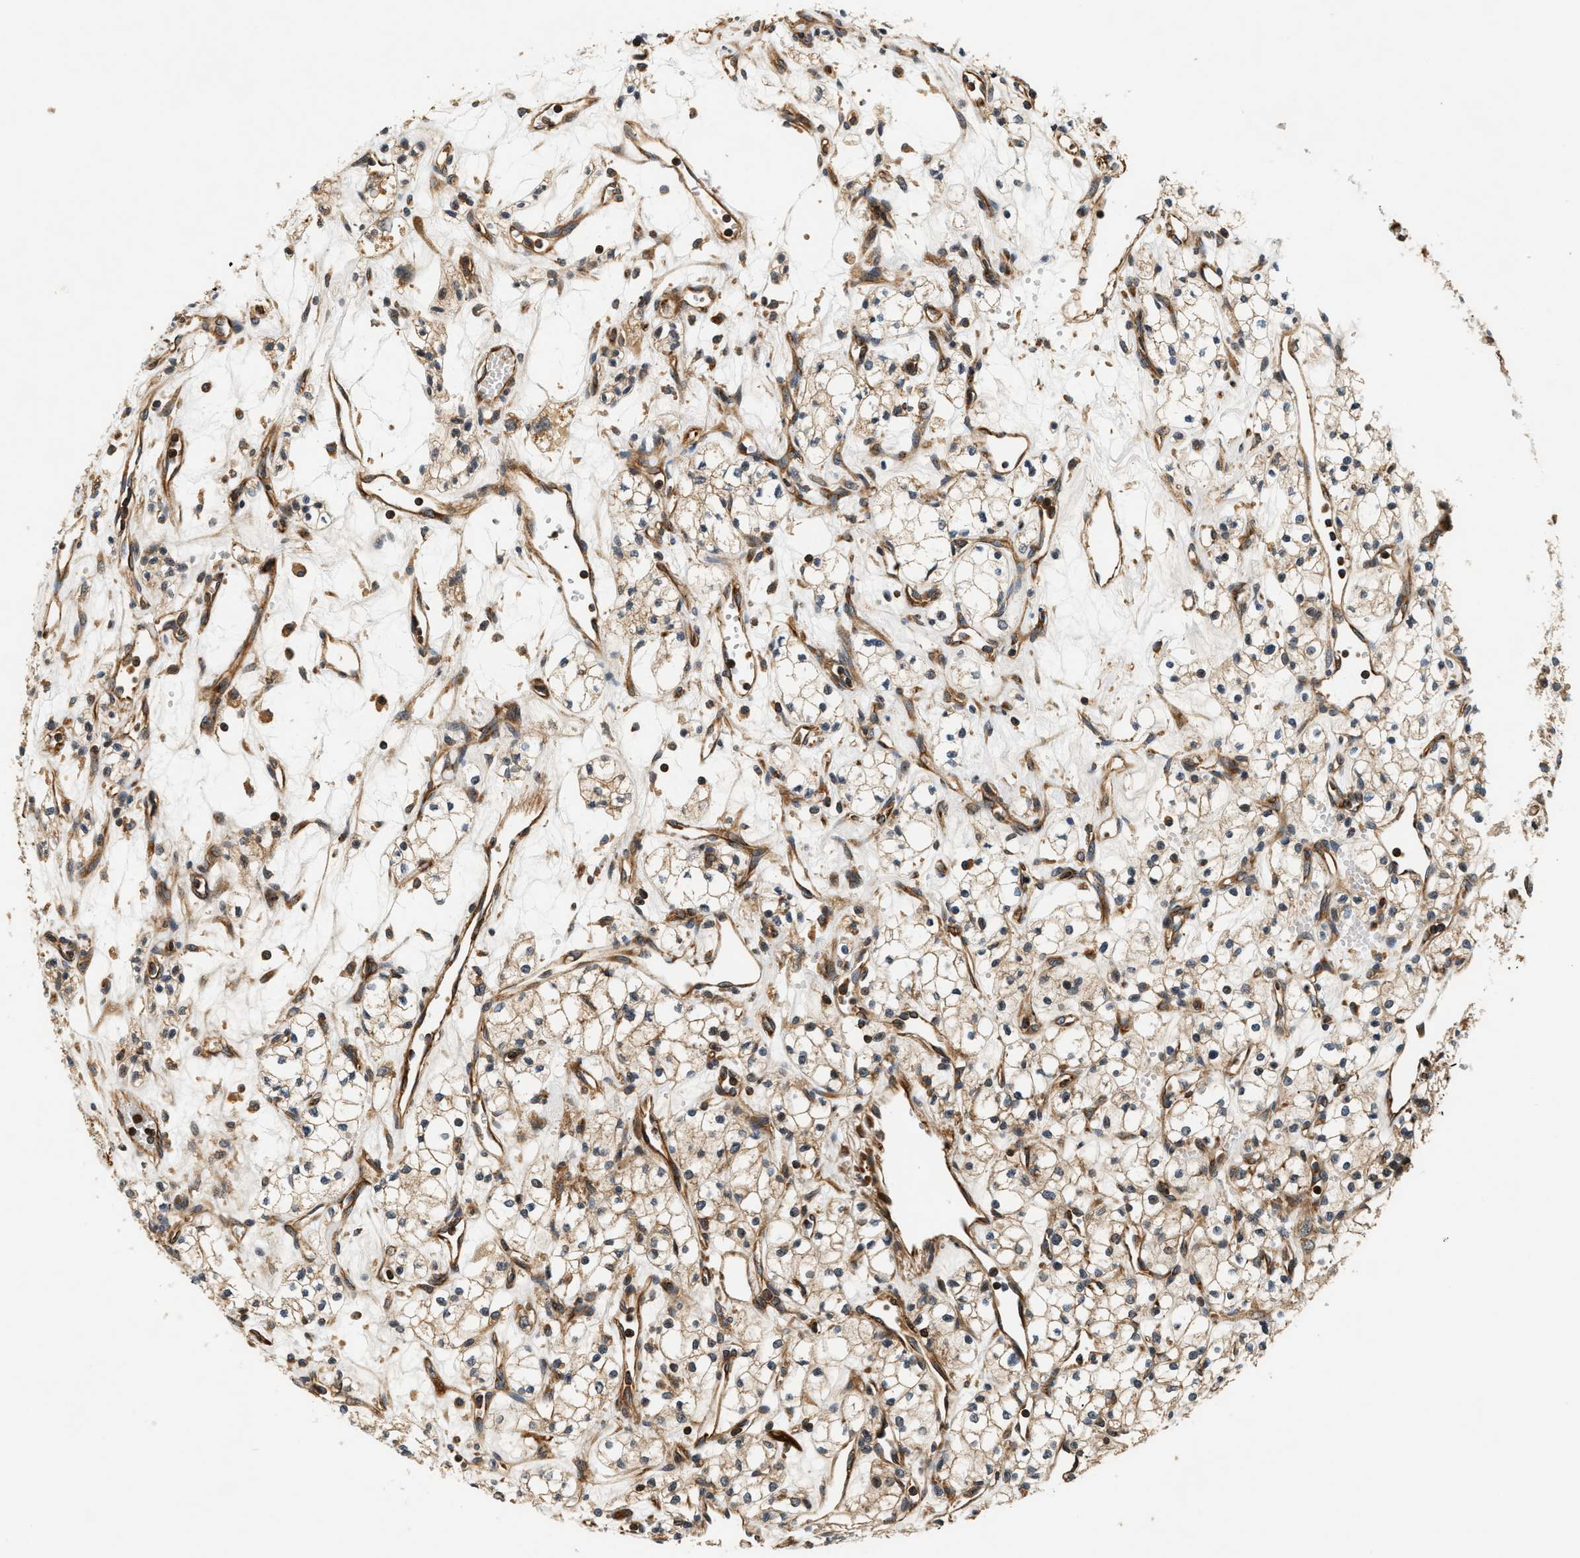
{"staining": {"intensity": "moderate", "quantity": ">75%", "location": "cytoplasmic/membranous"}, "tissue": "renal cancer", "cell_type": "Tumor cells", "image_type": "cancer", "snomed": [{"axis": "morphology", "description": "Adenocarcinoma, NOS"}, {"axis": "topography", "description": "Kidney"}], "caption": "Immunohistochemistry of human renal cancer exhibits medium levels of moderate cytoplasmic/membranous positivity in about >75% of tumor cells. The staining is performed using DAB (3,3'-diaminobenzidine) brown chromogen to label protein expression. The nuclei are counter-stained blue using hematoxylin.", "gene": "SAMD9", "patient": {"sex": "male", "age": 59}}